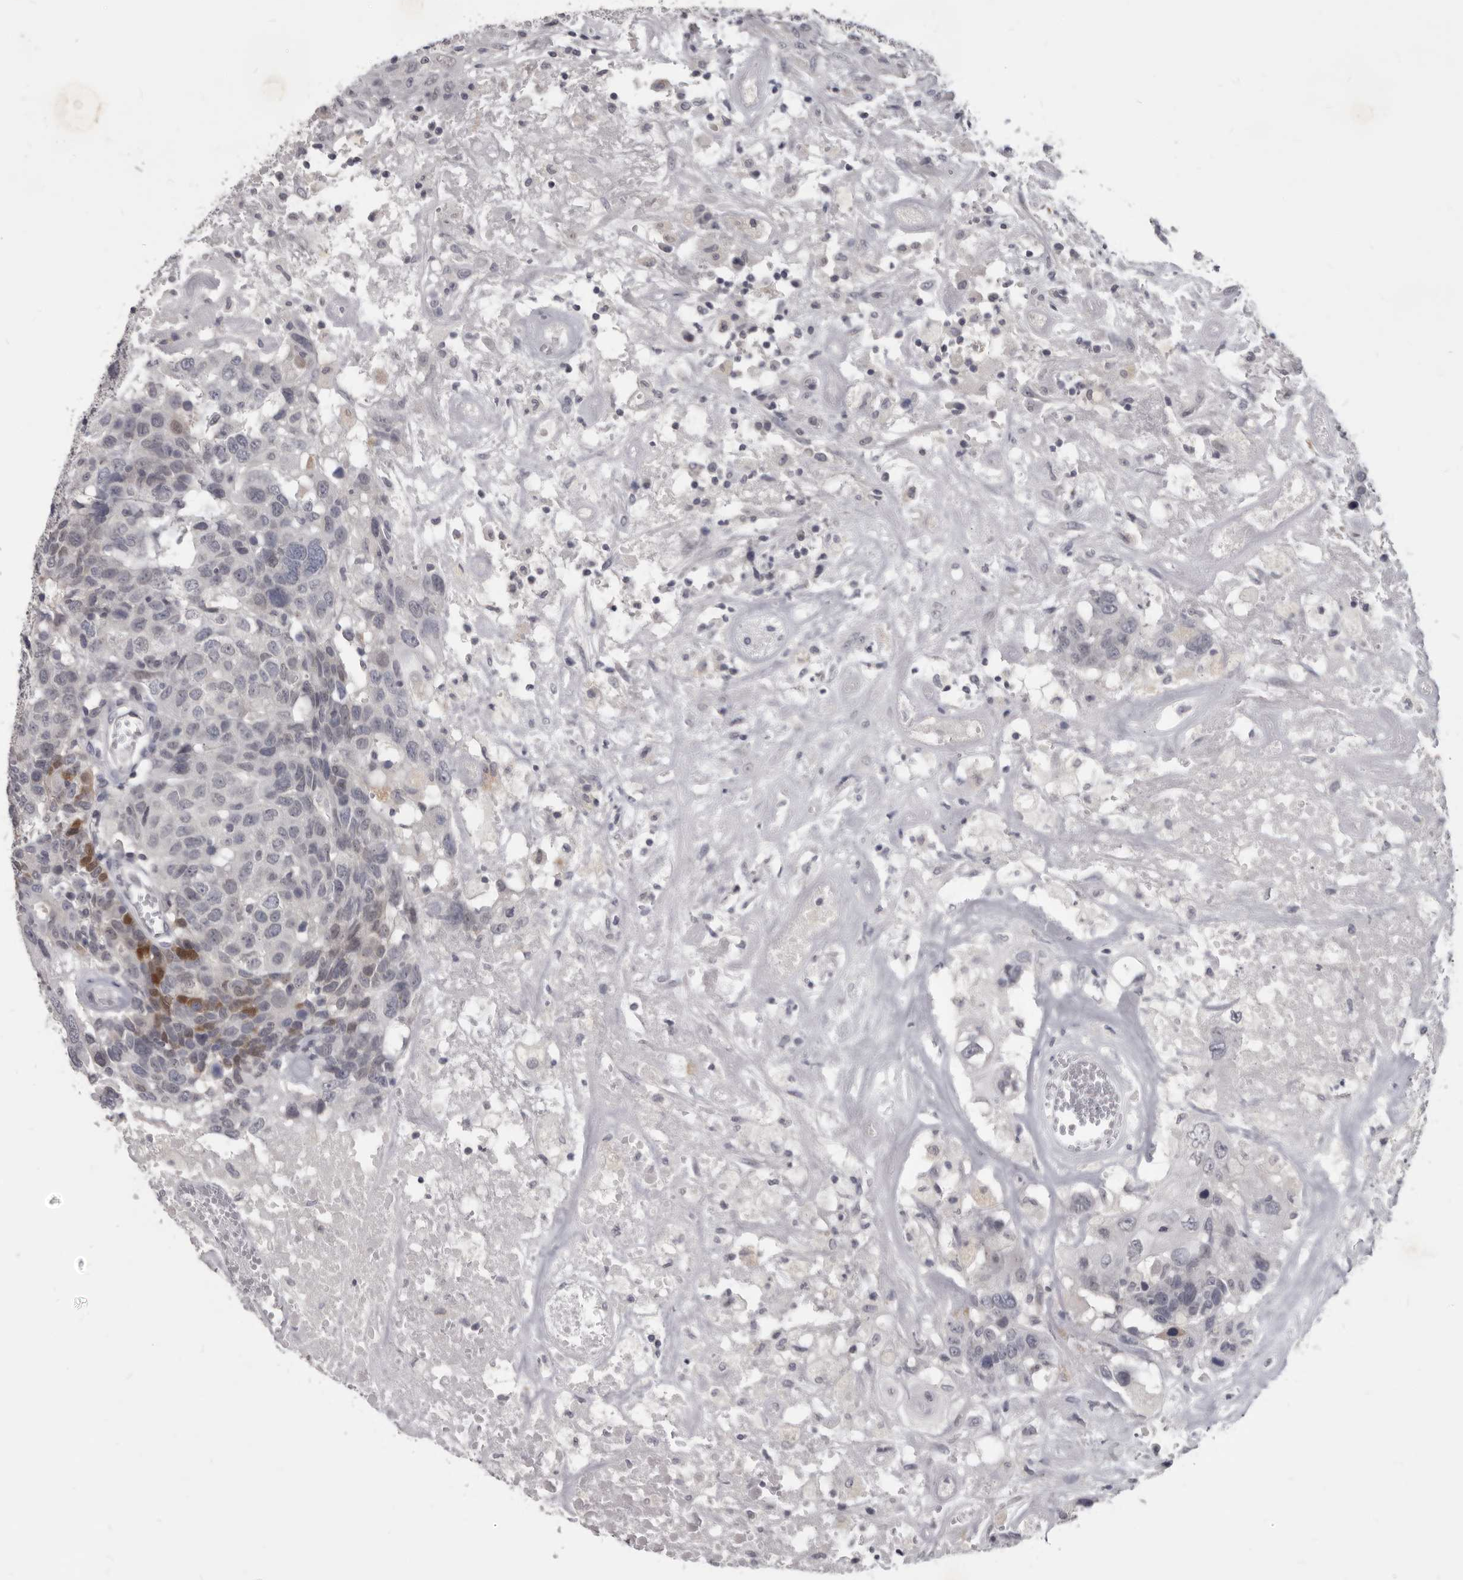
{"staining": {"intensity": "moderate", "quantity": "<25%", "location": "cytoplasmic/membranous,nuclear"}, "tissue": "head and neck cancer", "cell_type": "Tumor cells", "image_type": "cancer", "snomed": [{"axis": "morphology", "description": "Squamous cell carcinoma, NOS"}, {"axis": "topography", "description": "Head-Neck"}], "caption": "High-magnification brightfield microscopy of head and neck cancer (squamous cell carcinoma) stained with DAB (brown) and counterstained with hematoxylin (blue). tumor cells exhibit moderate cytoplasmic/membranous and nuclear expression is identified in about<25% of cells. (IHC, brightfield microscopy, high magnification).", "gene": "SULT1E1", "patient": {"sex": "male", "age": 66}}